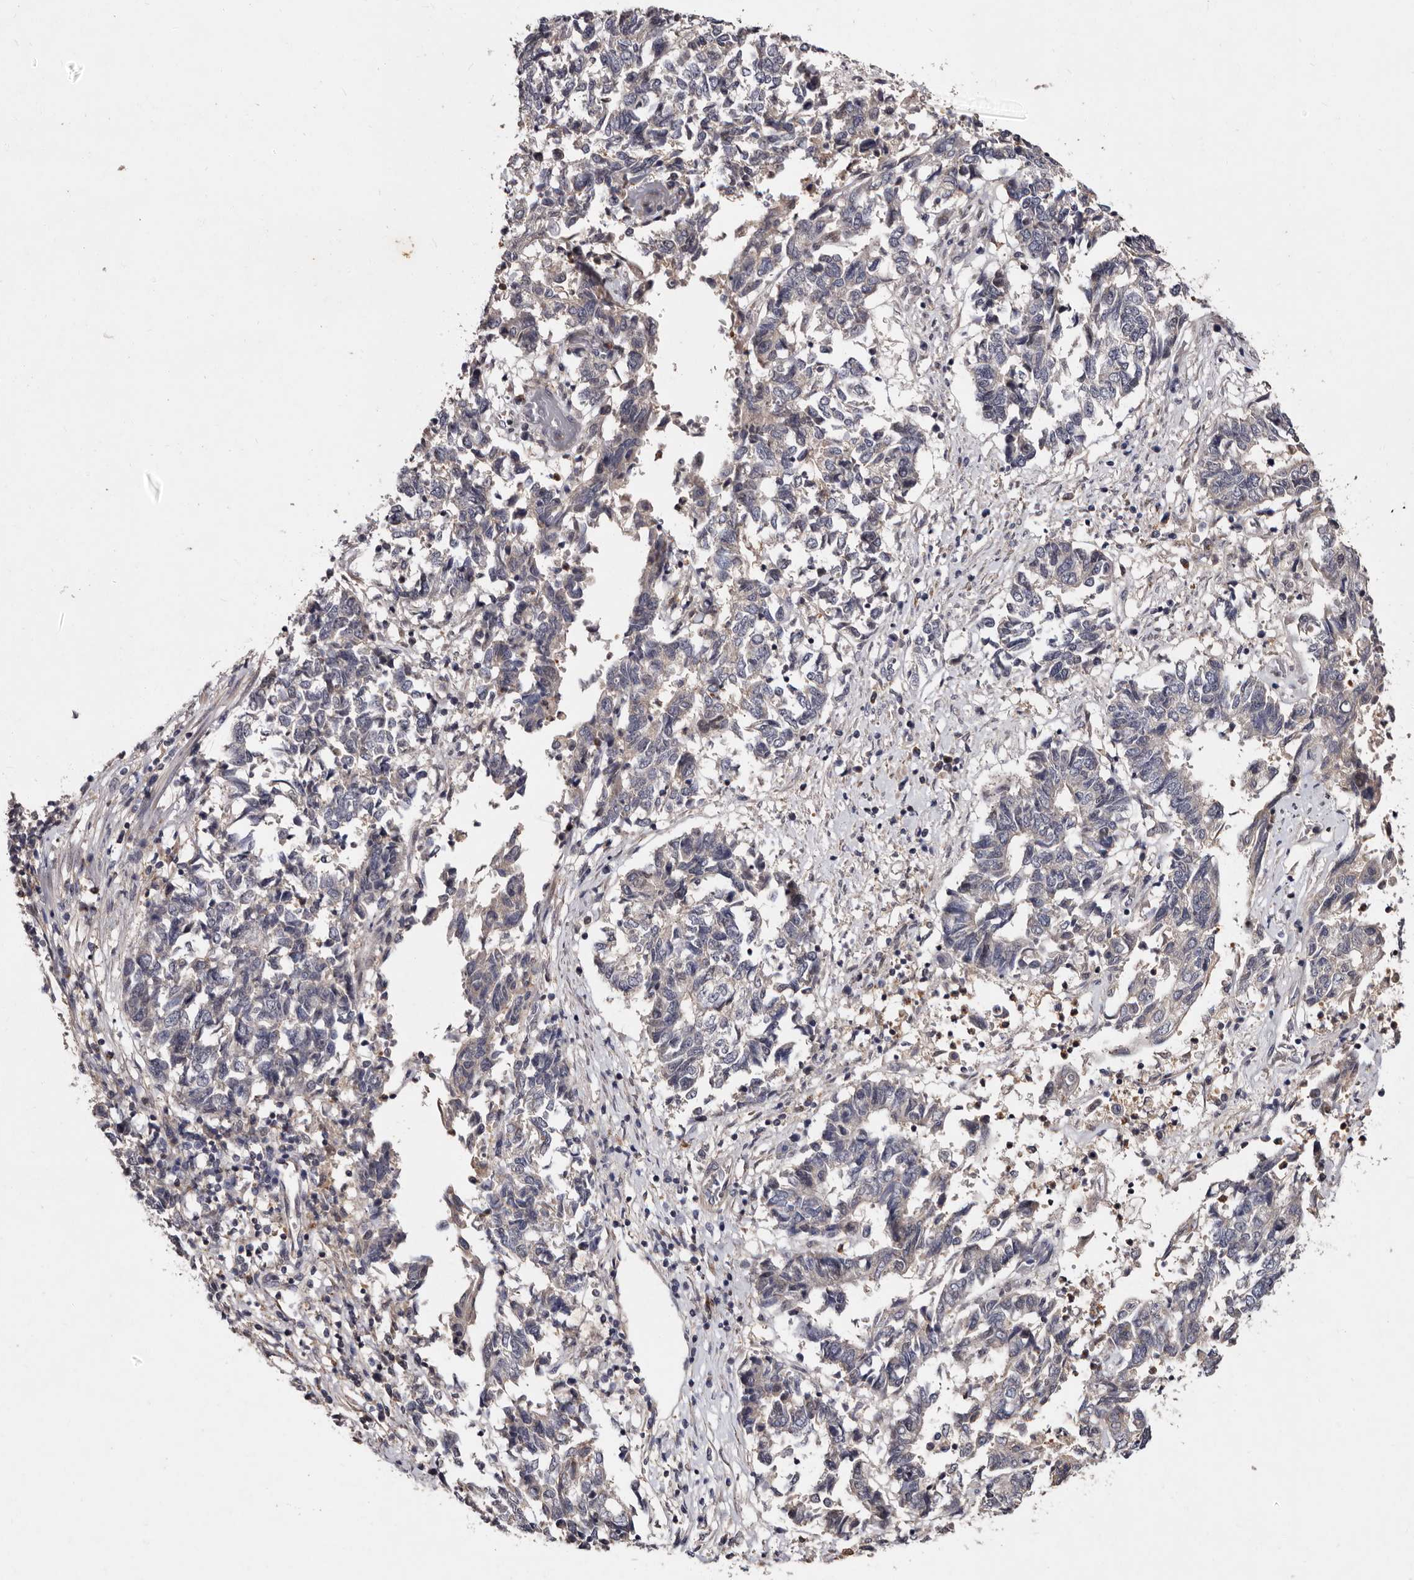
{"staining": {"intensity": "negative", "quantity": "none", "location": "none"}, "tissue": "endometrial cancer", "cell_type": "Tumor cells", "image_type": "cancer", "snomed": [{"axis": "morphology", "description": "Adenocarcinoma, NOS"}, {"axis": "topography", "description": "Endometrium"}], "caption": "The histopathology image exhibits no significant staining in tumor cells of endometrial cancer (adenocarcinoma).", "gene": "DNPH1", "patient": {"sex": "female", "age": 80}}